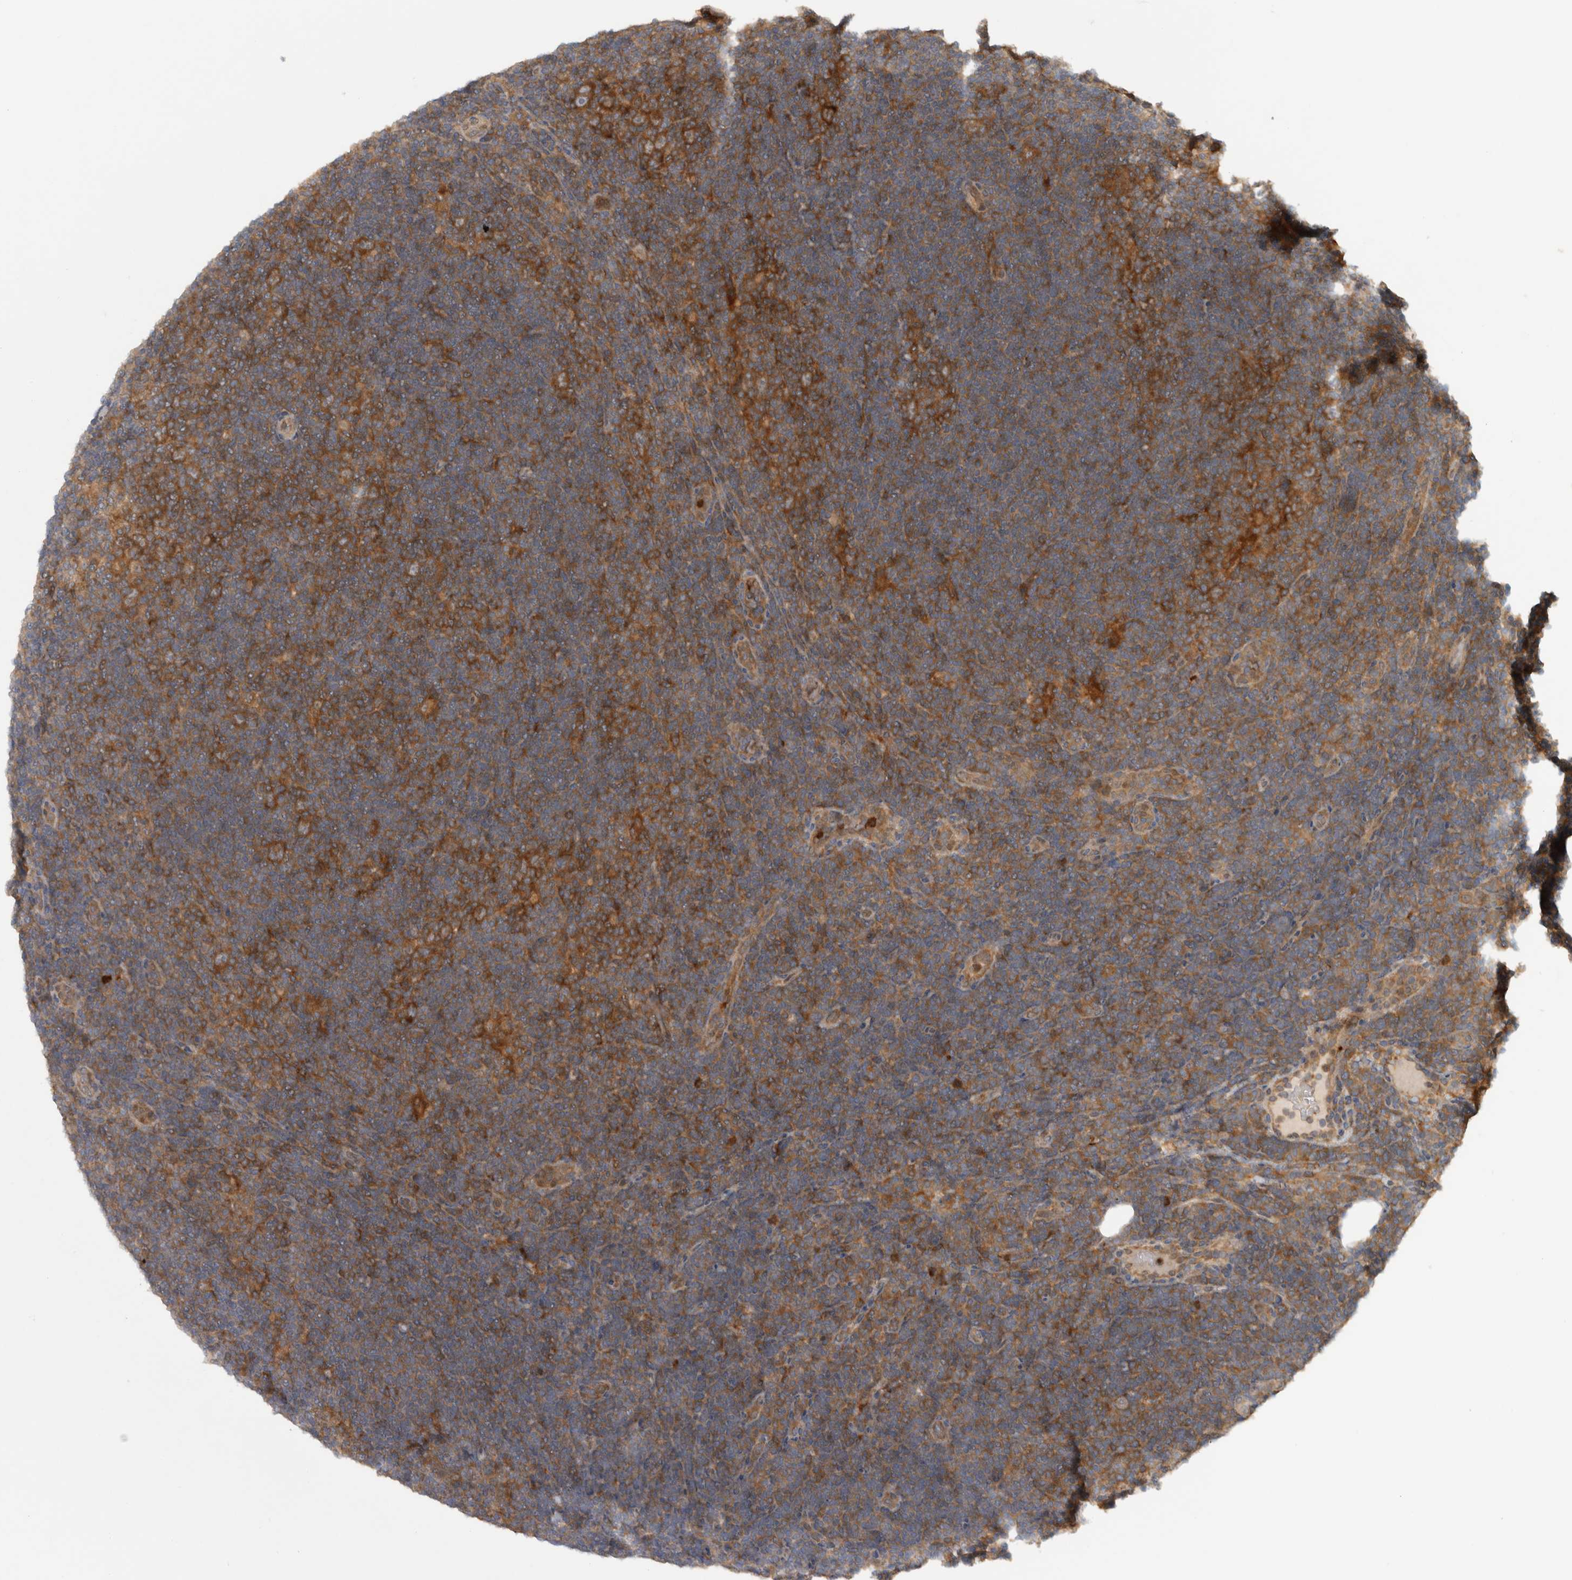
{"staining": {"intensity": "strong", "quantity": ">75%", "location": "cytoplasmic/membranous"}, "tissue": "lymphoma", "cell_type": "Tumor cells", "image_type": "cancer", "snomed": [{"axis": "morphology", "description": "Hodgkin's disease, NOS"}, {"axis": "topography", "description": "Lymph node"}], "caption": "Protein analysis of Hodgkin's disease tissue reveals strong cytoplasmic/membranous positivity in approximately >75% of tumor cells.", "gene": "VEPH1", "patient": {"sex": "female", "age": 57}}